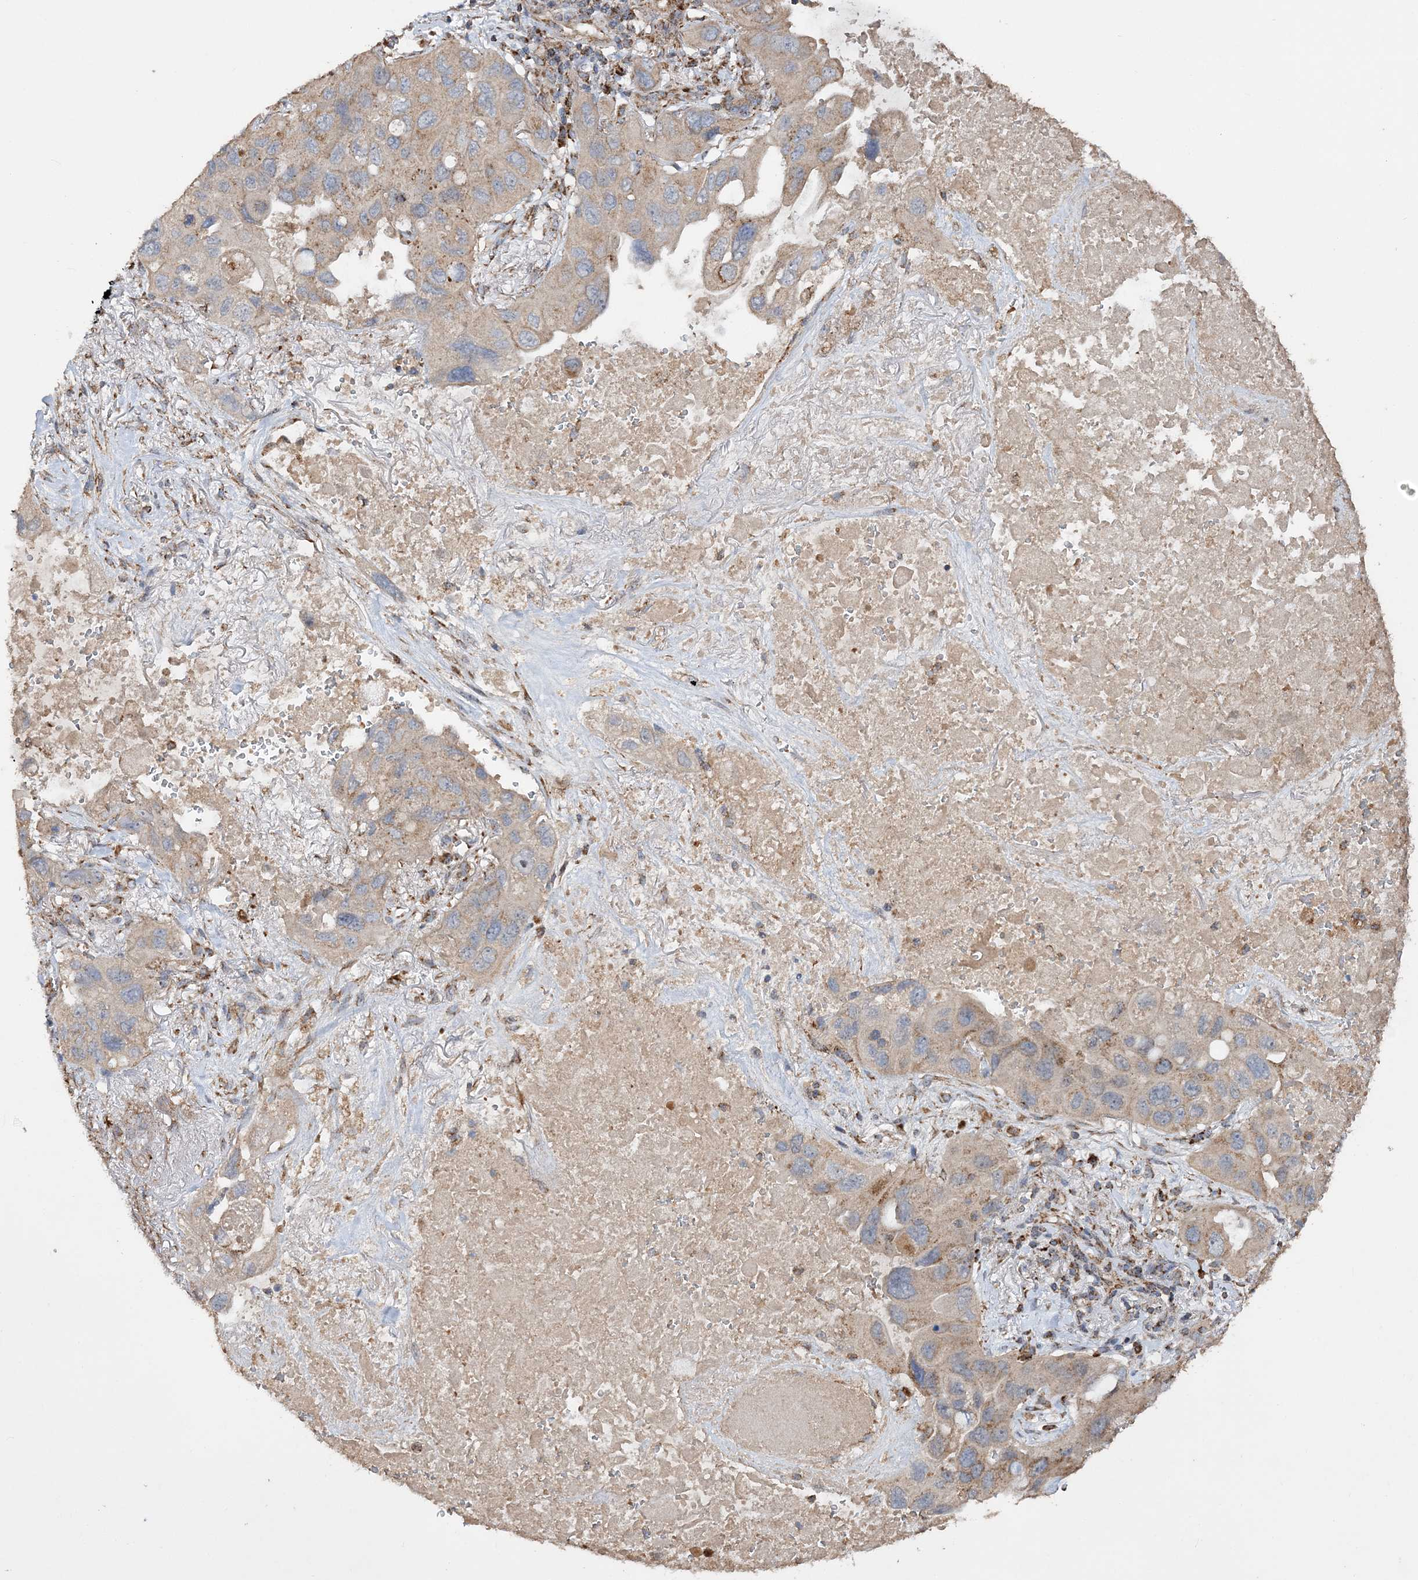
{"staining": {"intensity": "moderate", "quantity": "<25%", "location": "cytoplasmic/membranous"}, "tissue": "lung cancer", "cell_type": "Tumor cells", "image_type": "cancer", "snomed": [{"axis": "morphology", "description": "Squamous cell carcinoma, NOS"}, {"axis": "topography", "description": "Lung"}], "caption": "Lung cancer (squamous cell carcinoma) tissue reveals moderate cytoplasmic/membranous staining in approximately <25% of tumor cells, visualized by immunohistochemistry. Using DAB (brown) and hematoxylin (blue) stains, captured at high magnification using brightfield microscopy.", "gene": "POC5", "patient": {"sex": "female", "age": 73}}